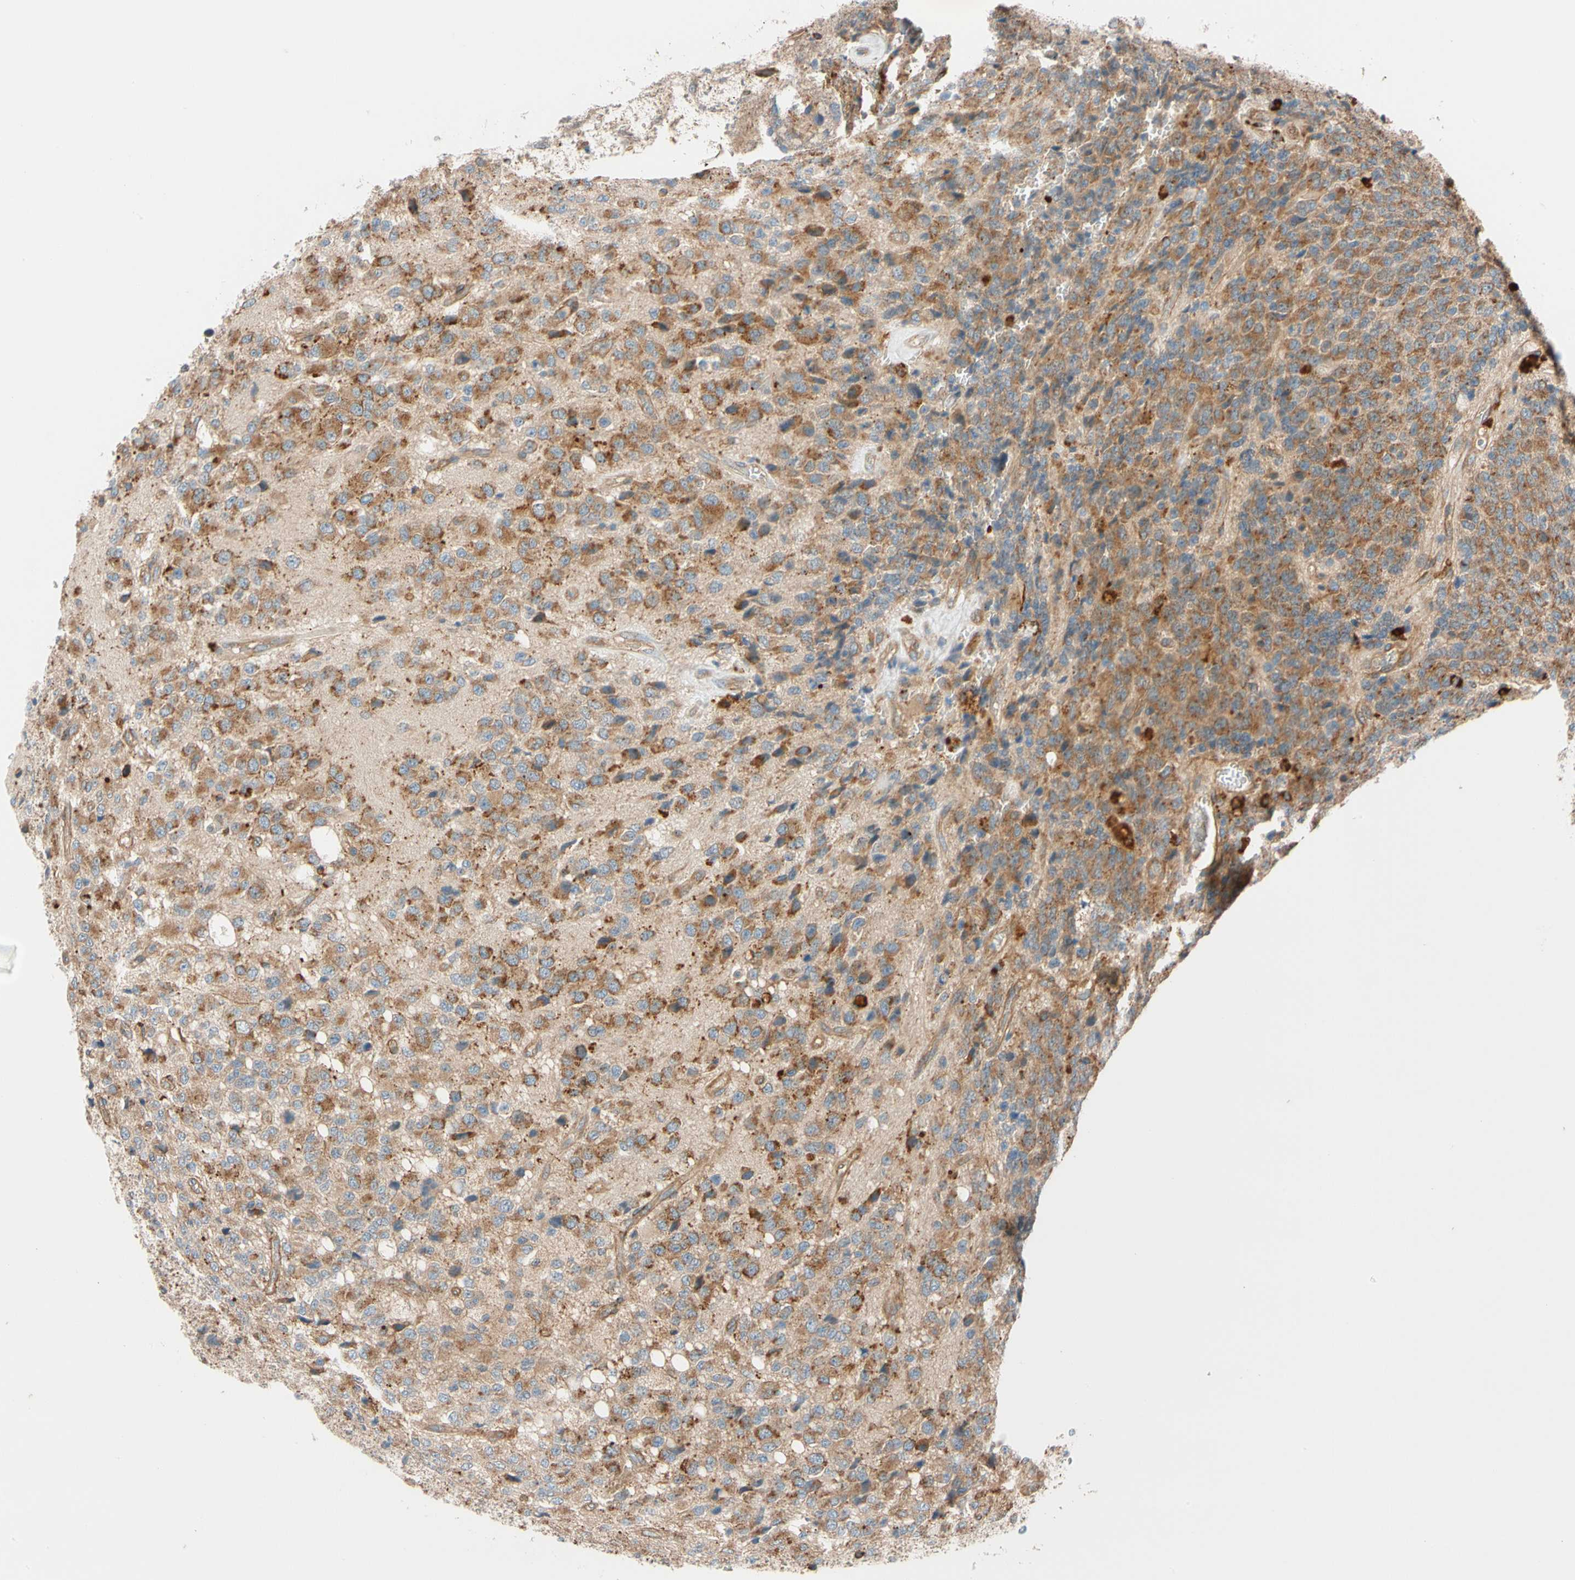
{"staining": {"intensity": "moderate", "quantity": ">75%", "location": "cytoplasmic/membranous"}, "tissue": "glioma", "cell_type": "Tumor cells", "image_type": "cancer", "snomed": [{"axis": "morphology", "description": "Glioma, malignant, High grade"}, {"axis": "topography", "description": "pancreas cauda"}], "caption": "The micrograph shows immunohistochemical staining of glioma. There is moderate cytoplasmic/membranous staining is present in about >75% of tumor cells.", "gene": "PHYH", "patient": {"sex": "male", "age": 60}}